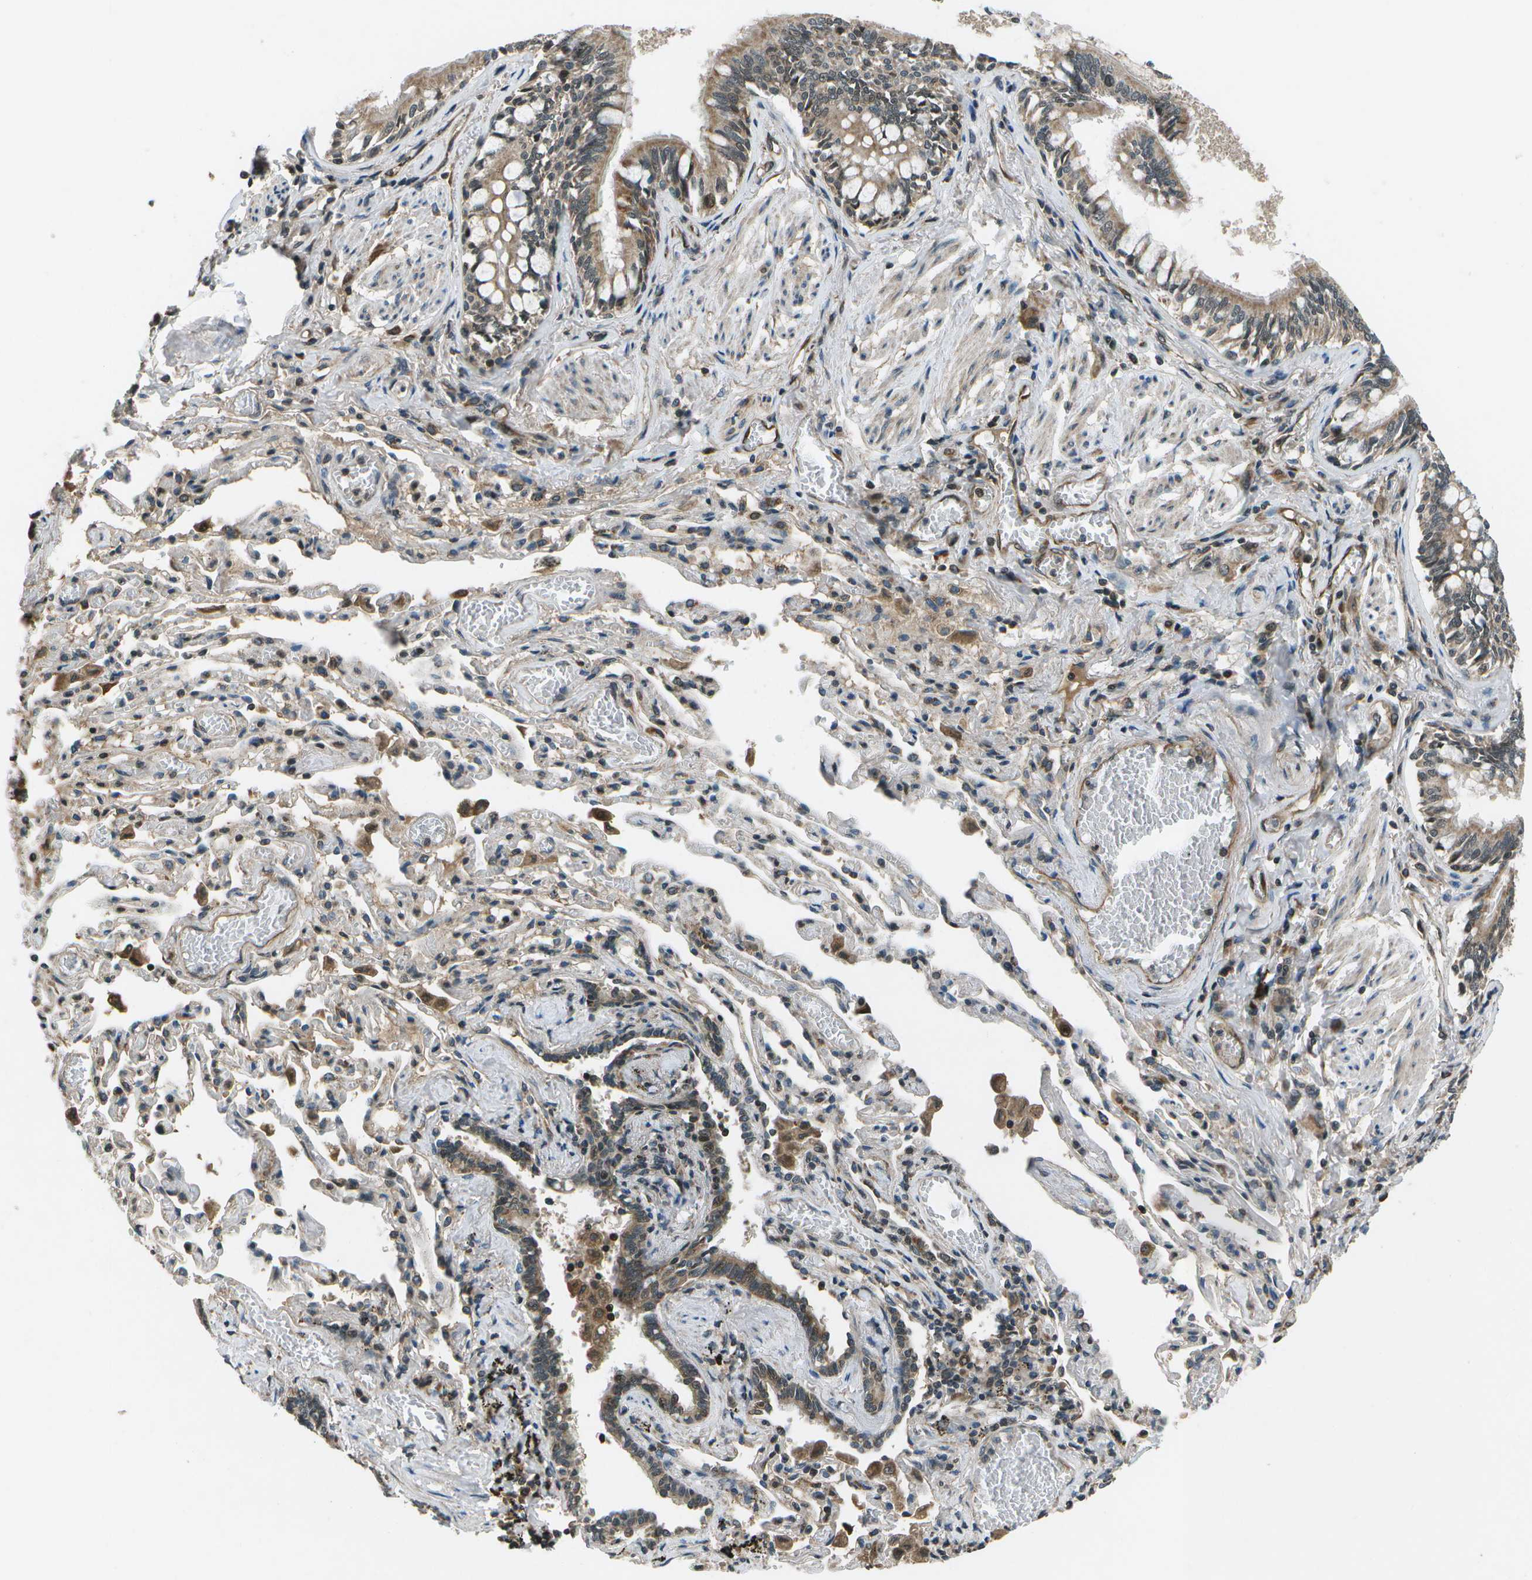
{"staining": {"intensity": "moderate", "quantity": ">75%", "location": "cytoplasmic/membranous,nuclear"}, "tissue": "bronchus", "cell_type": "Respiratory epithelial cells", "image_type": "normal", "snomed": [{"axis": "morphology", "description": "Normal tissue, NOS"}, {"axis": "morphology", "description": "Inflammation, NOS"}, {"axis": "topography", "description": "Cartilage tissue"}, {"axis": "topography", "description": "Lung"}], "caption": "DAB (3,3'-diaminobenzidine) immunohistochemical staining of unremarkable human bronchus reveals moderate cytoplasmic/membranous,nuclear protein staining in approximately >75% of respiratory epithelial cells. (Brightfield microscopy of DAB IHC at high magnification).", "gene": "EIF2AK1", "patient": {"sex": "male", "age": 71}}